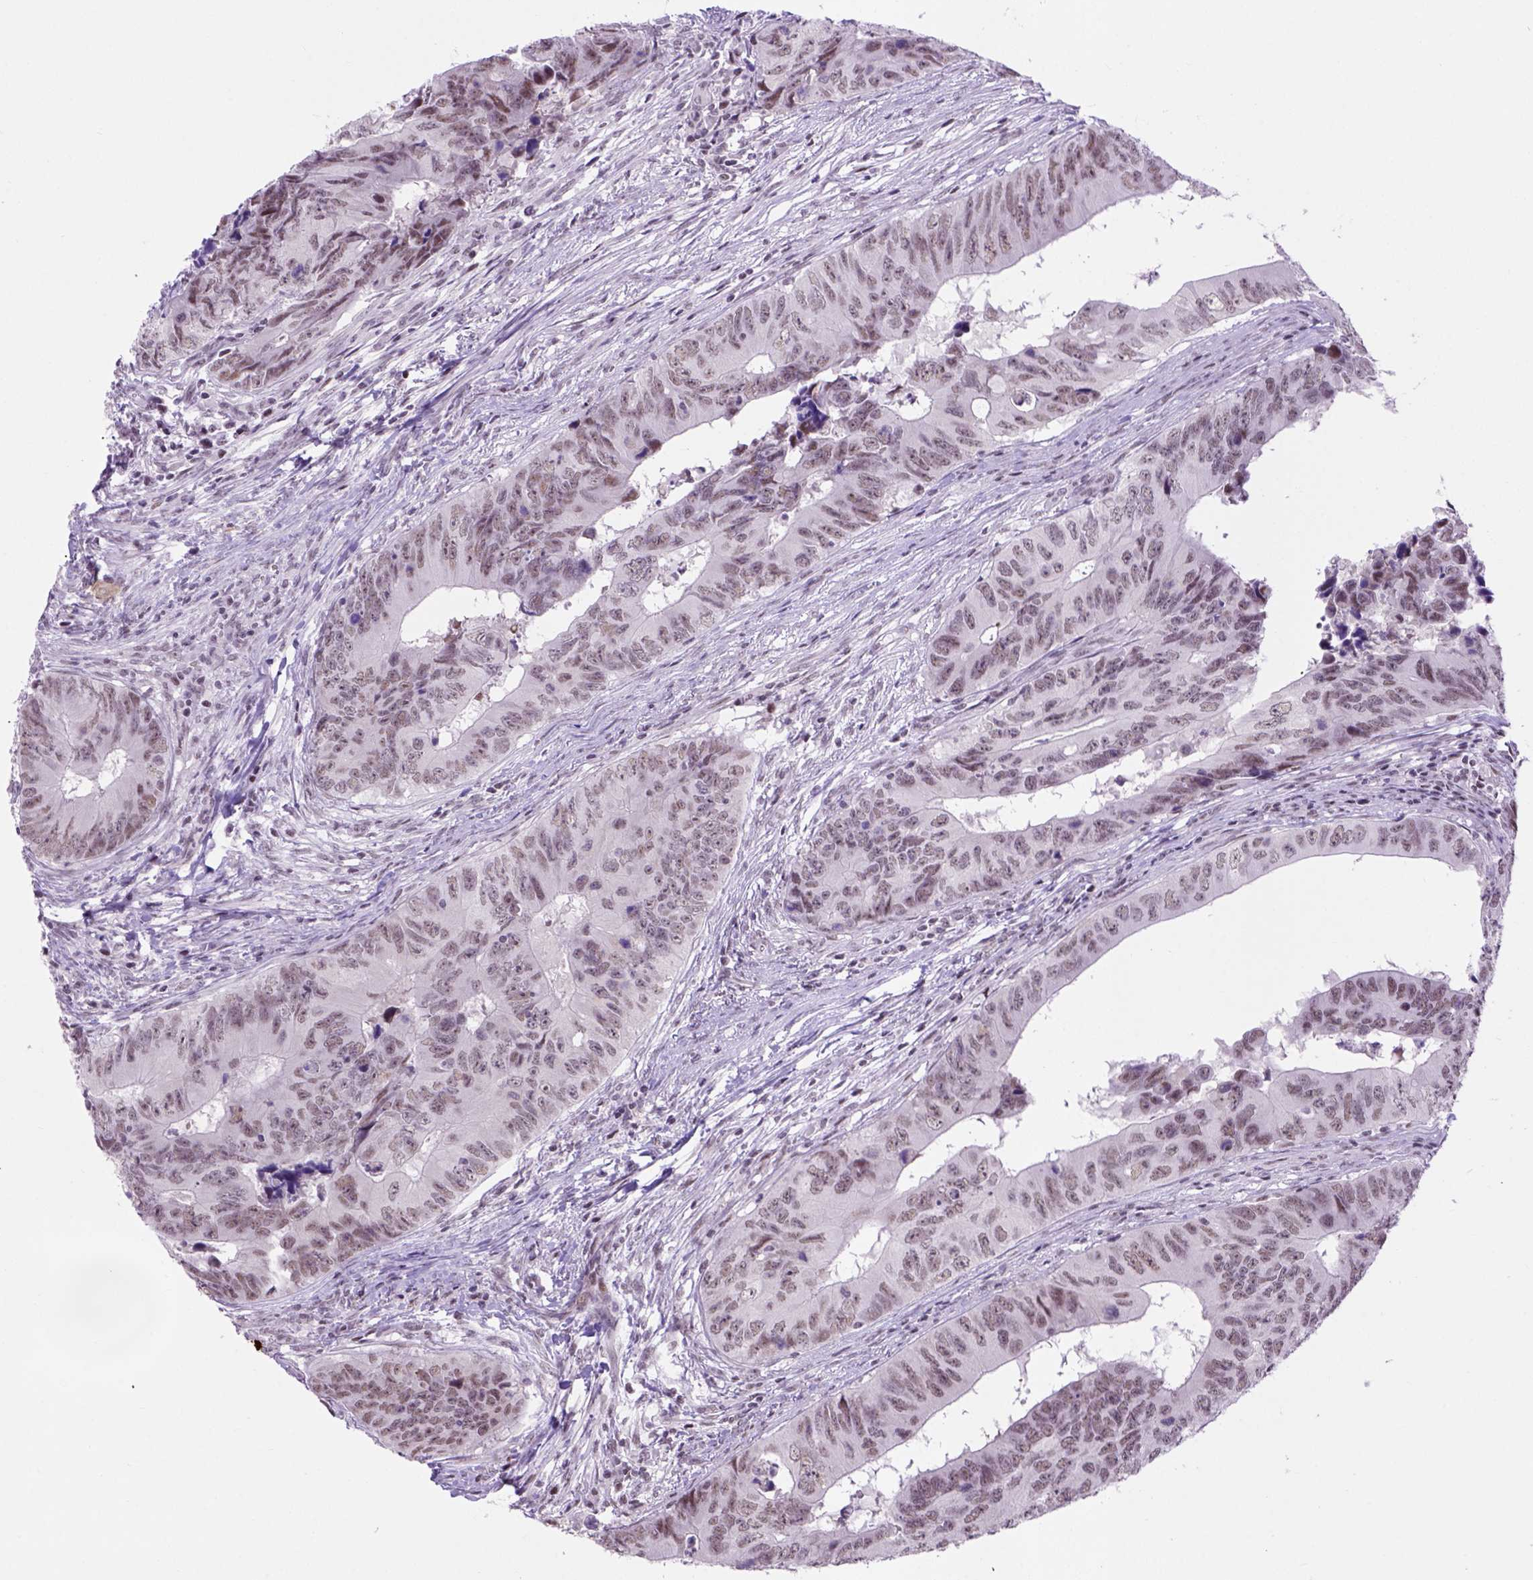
{"staining": {"intensity": "weak", "quantity": "25%-75%", "location": "nuclear"}, "tissue": "colorectal cancer", "cell_type": "Tumor cells", "image_type": "cancer", "snomed": [{"axis": "morphology", "description": "Adenocarcinoma, NOS"}, {"axis": "topography", "description": "Colon"}], "caption": "Protein staining of colorectal cancer tissue displays weak nuclear staining in about 25%-75% of tumor cells. The staining was performed using DAB (3,3'-diaminobenzidine) to visualize the protein expression in brown, while the nuclei were stained in blue with hematoxylin (Magnification: 20x).", "gene": "TBPL1", "patient": {"sex": "female", "age": 82}}